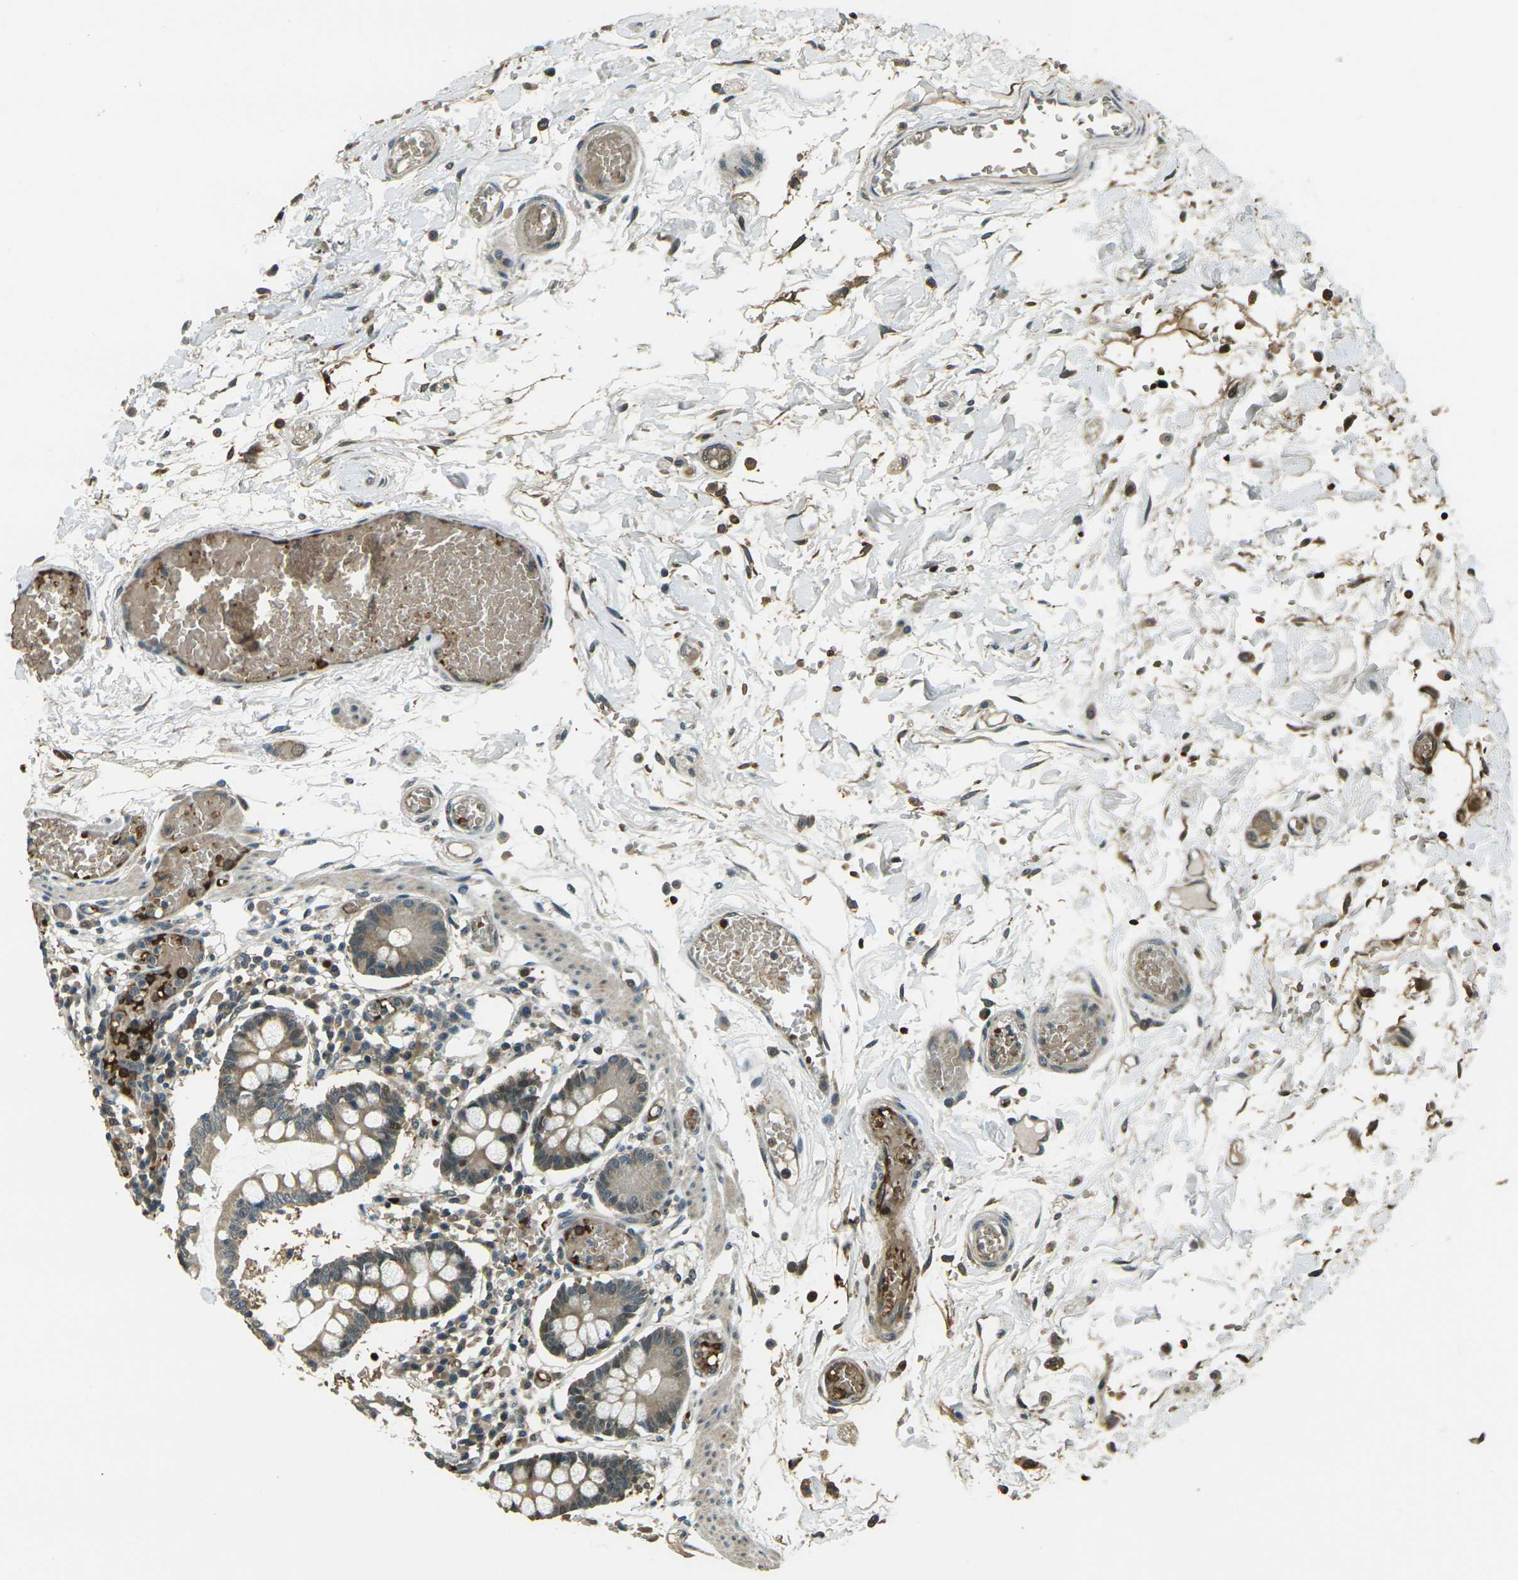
{"staining": {"intensity": "moderate", "quantity": ">75%", "location": "cytoplasmic/membranous"}, "tissue": "small intestine", "cell_type": "Glandular cells", "image_type": "normal", "snomed": [{"axis": "morphology", "description": "Normal tissue, NOS"}, {"axis": "topography", "description": "Small intestine"}], "caption": "Small intestine was stained to show a protein in brown. There is medium levels of moderate cytoplasmic/membranous expression in approximately >75% of glandular cells. The staining was performed using DAB, with brown indicating positive protein expression. Nuclei are stained blue with hematoxylin.", "gene": "TOR1A", "patient": {"sex": "female", "age": 61}}